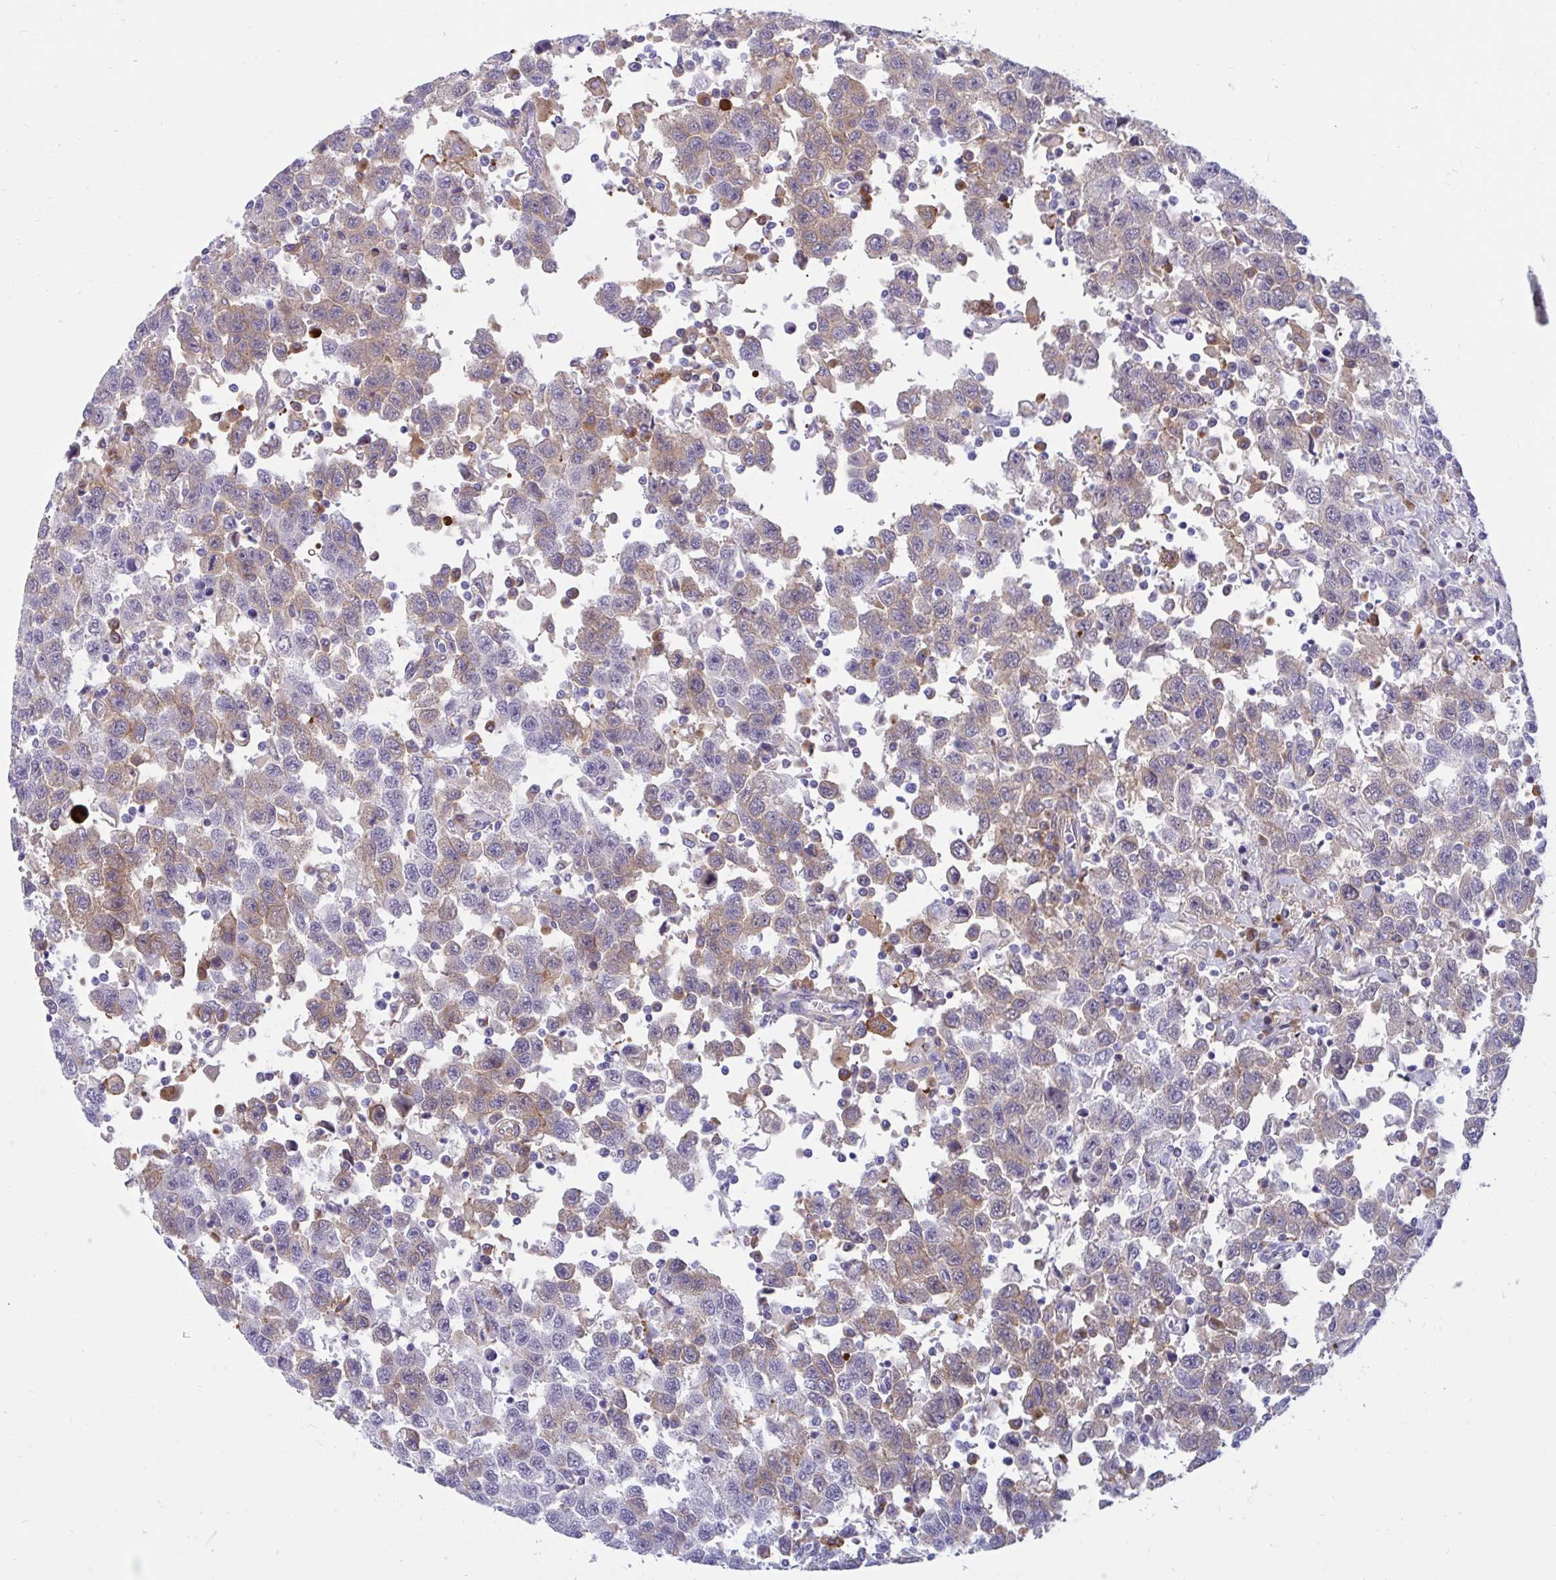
{"staining": {"intensity": "weak", "quantity": "25%-75%", "location": "cytoplasmic/membranous"}, "tissue": "testis cancer", "cell_type": "Tumor cells", "image_type": "cancer", "snomed": [{"axis": "morphology", "description": "Seminoma, NOS"}, {"axis": "topography", "description": "Testis"}], "caption": "This is an image of IHC staining of seminoma (testis), which shows weak positivity in the cytoplasmic/membranous of tumor cells.", "gene": "FAM219B", "patient": {"sex": "male", "age": 41}}